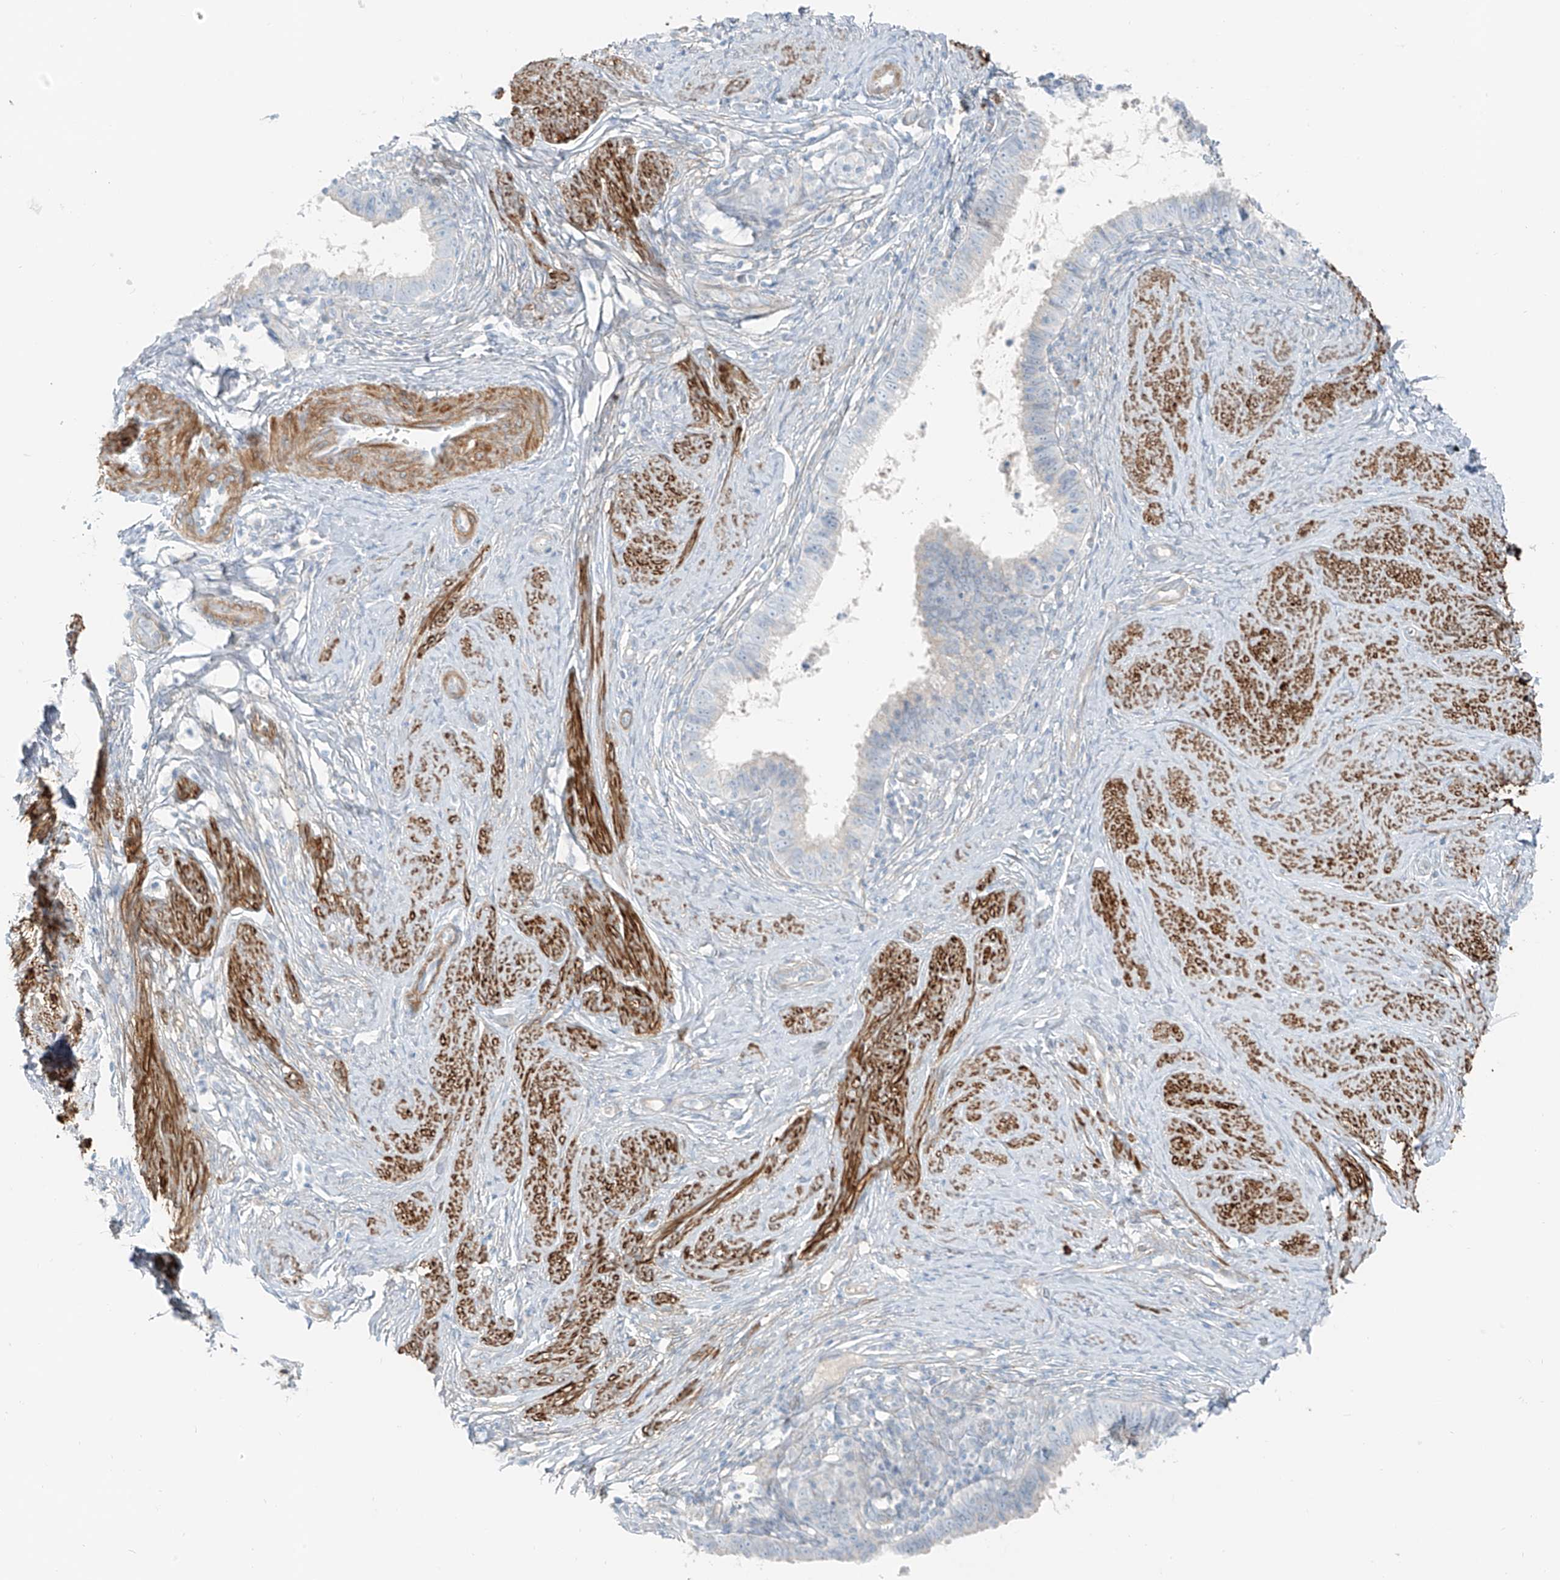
{"staining": {"intensity": "negative", "quantity": "none", "location": "none"}, "tissue": "cervical cancer", "cell_type": "Tumor cells", "image_type": "cancer", "snomed": [{"axis": "morphology", "description": "Adenocarcinoma, NOS"}, {"axis": "topography", "description": "Cervix"}], "caption": "DAB immunohistochemical staining of human cervical adenocarcinoma exhibits no significant positivity in tumor cells.", "gene": "SMCP", "patient": {"sex": "female", "age": 36}}